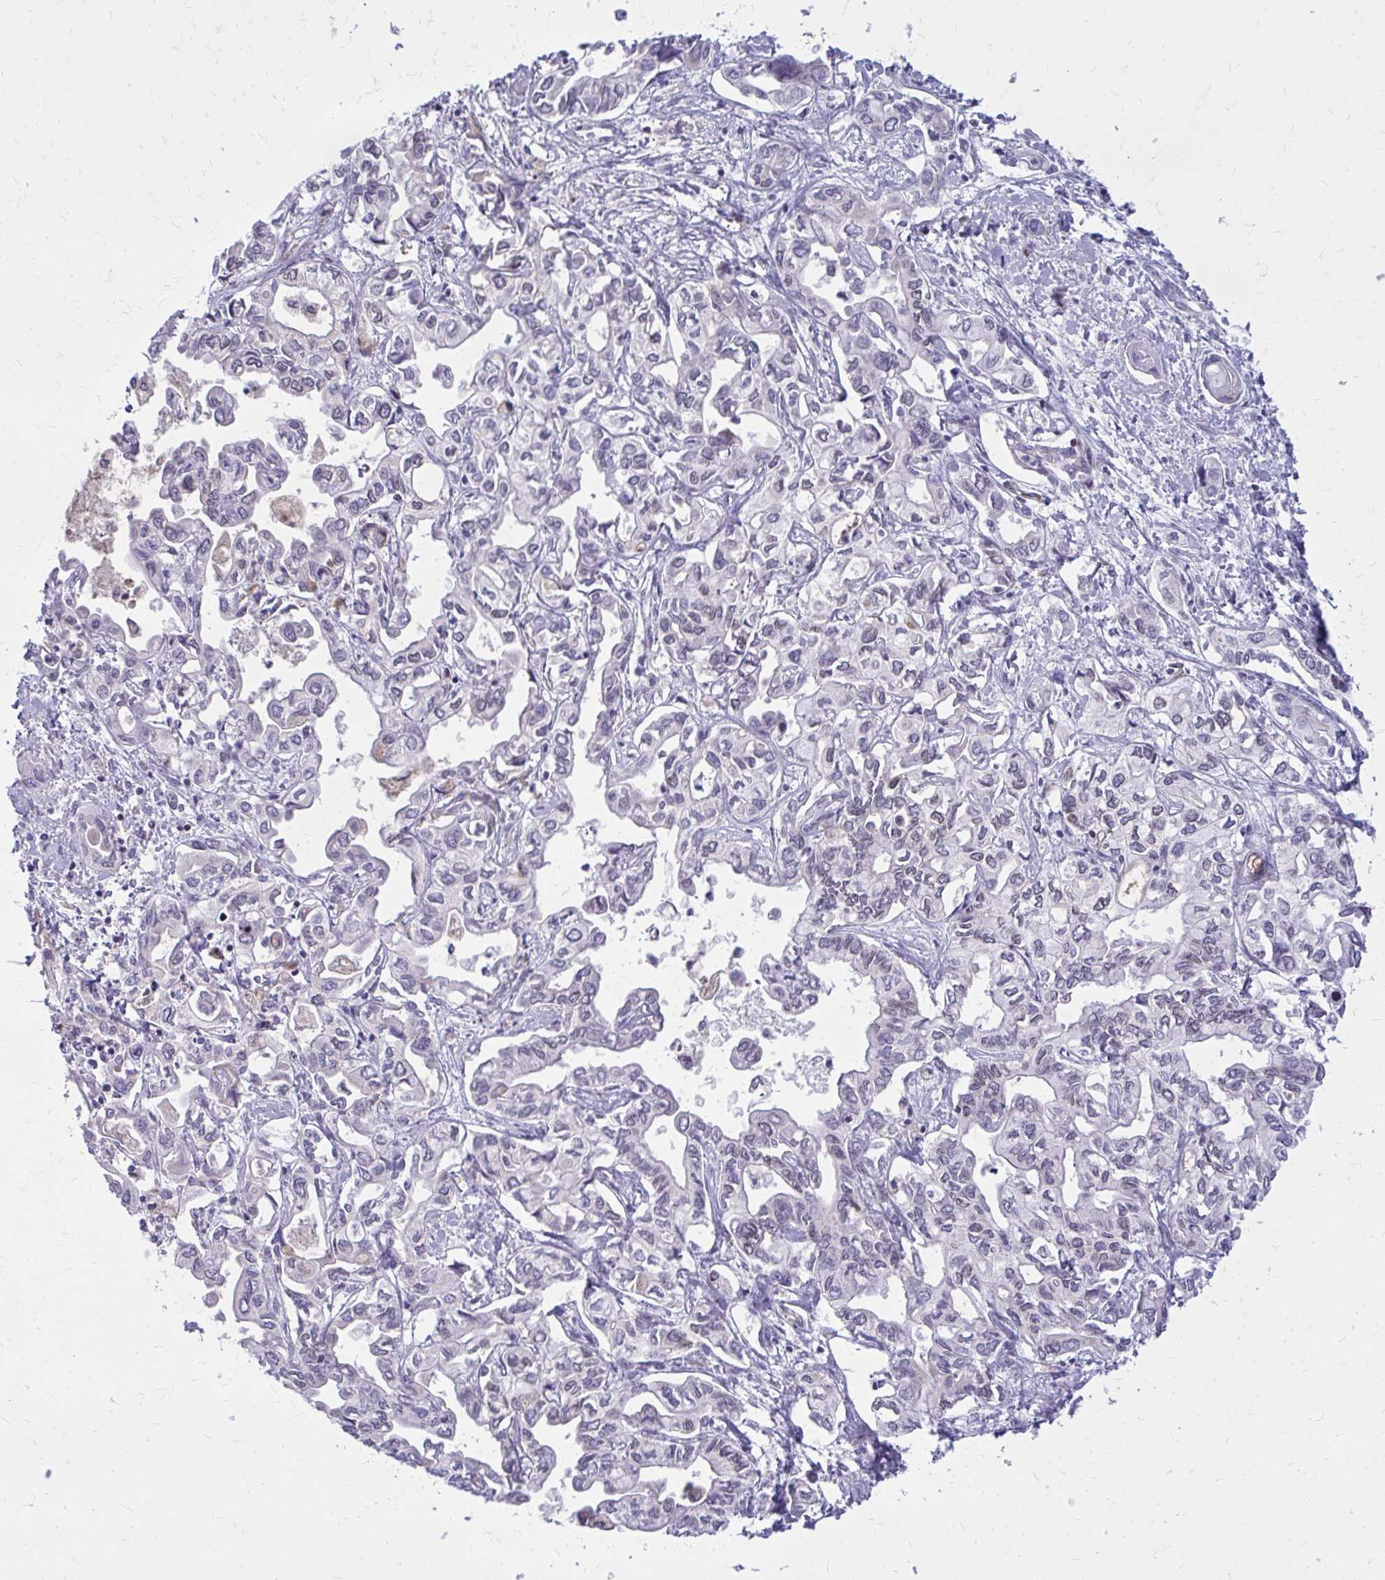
{"staining": {"intensity": "negative", "quantity": "none", "location": "none"}, "tissue": "liver cancer", "cell_type": "Tumor cells", "image_type": "cancer", "snomed": [{"axis": "morphology", "description": "Cholangiocarcinoma"}, {"axis": "topography", "description": "Liver"}], "caption": "Tumor cells are negative for brown protein staining in cholangiocarcinoma (liver).", "gene": "RPS6KA2", "patient": {"sex": "female", "age": 64}}